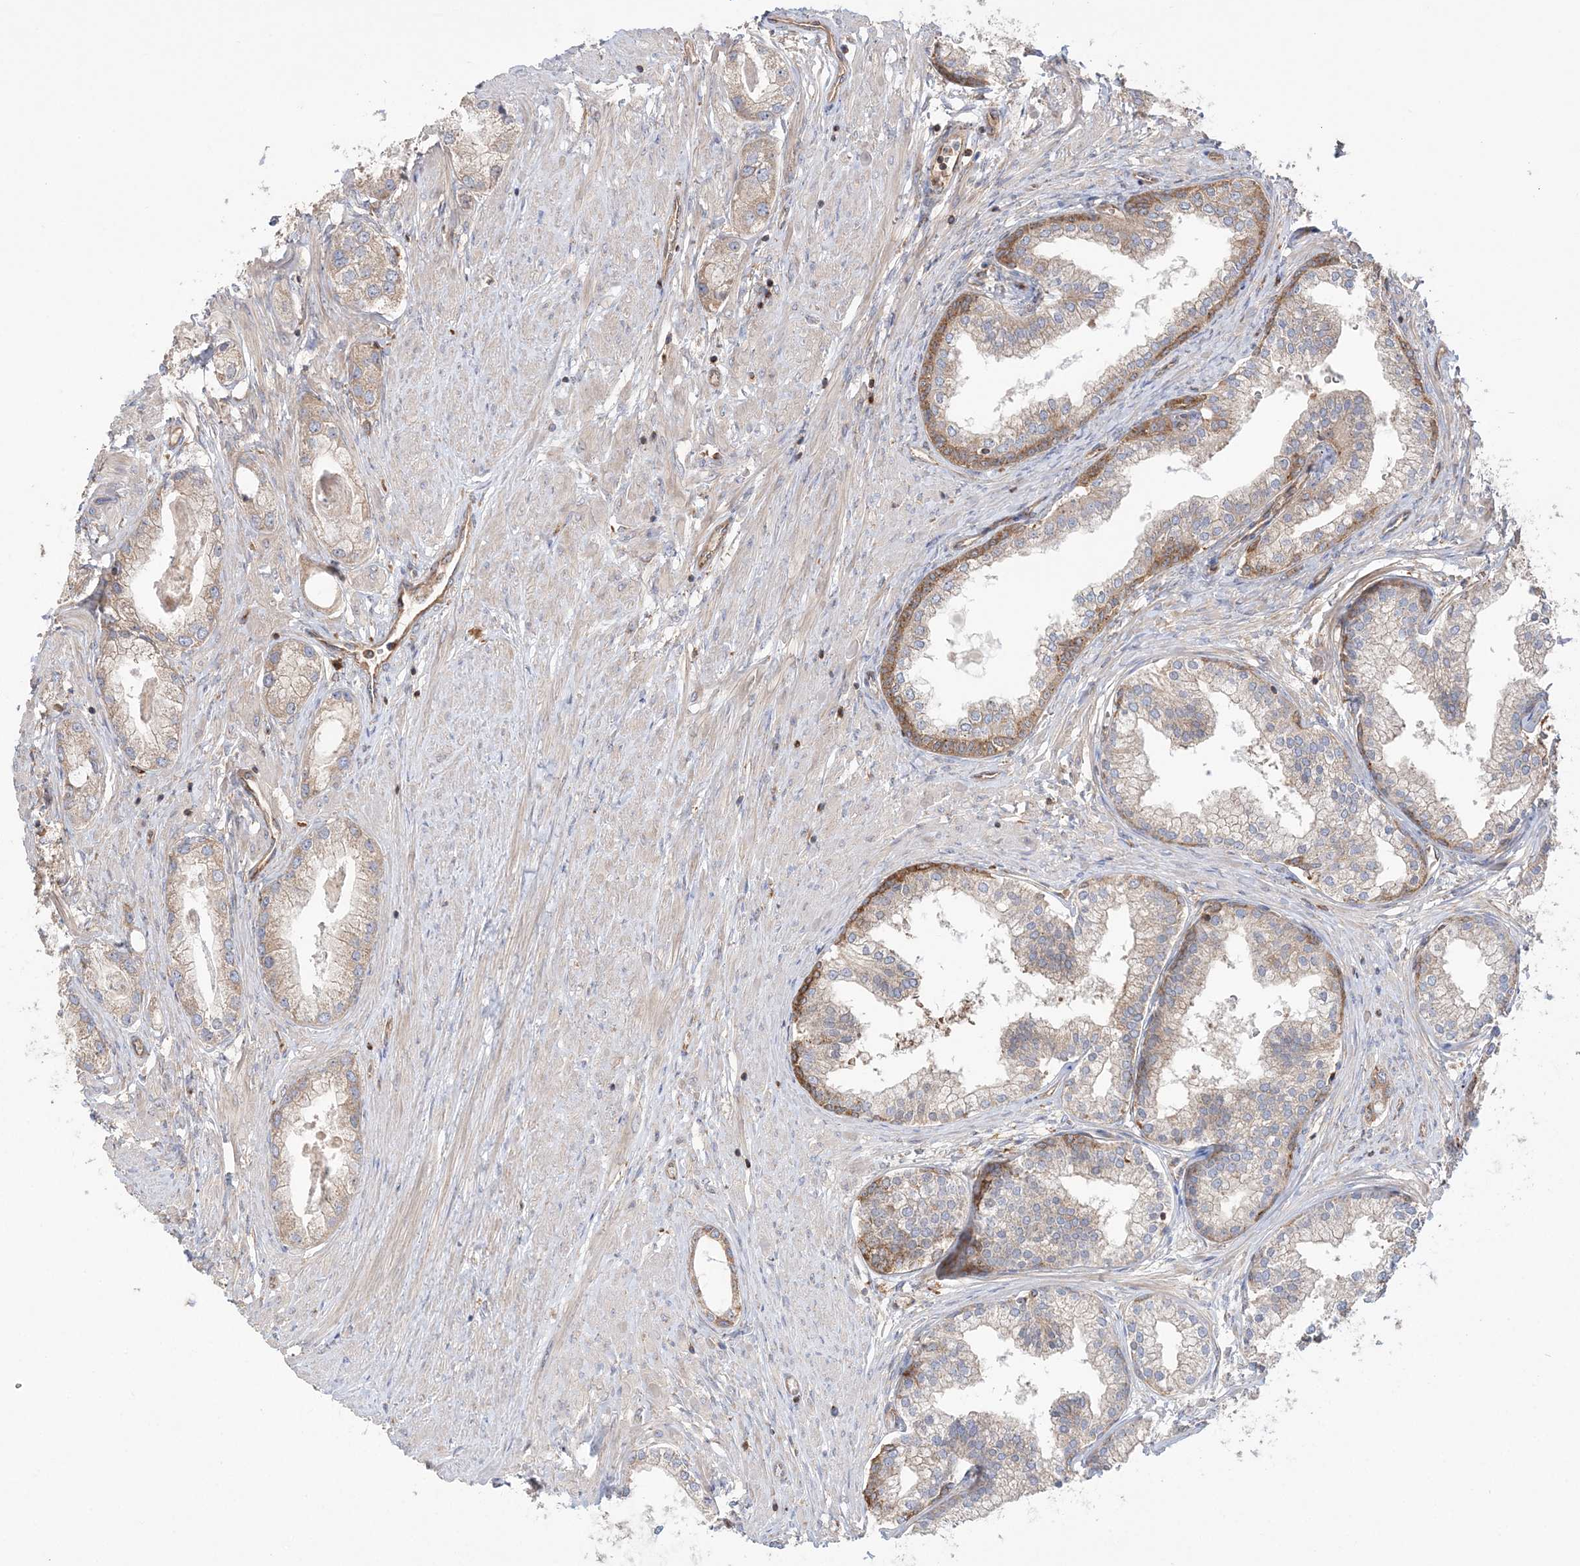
{"staining": {"intensity": "weak", "quantity": "<25%", "location": "cytoplasmic/membranous"}, "tissue": "prostate cancer", "cell_type": "Tumor cells", "image_type": "cancer", "snomed": [{"axis": "morphology", "description": "Adenocarcinoma, Low grade"}, {"axis": "topography", "description": "Prostate"}], "caption": "High power microscopy image of an immunohistochemistry (IHC) micrograph of prostate cancer (low-grade adenocarcinoma), revealing no significant staining in tumor cells.", "gene": "TBC1D5", "patient": {"sex": "male", "age": 63}}